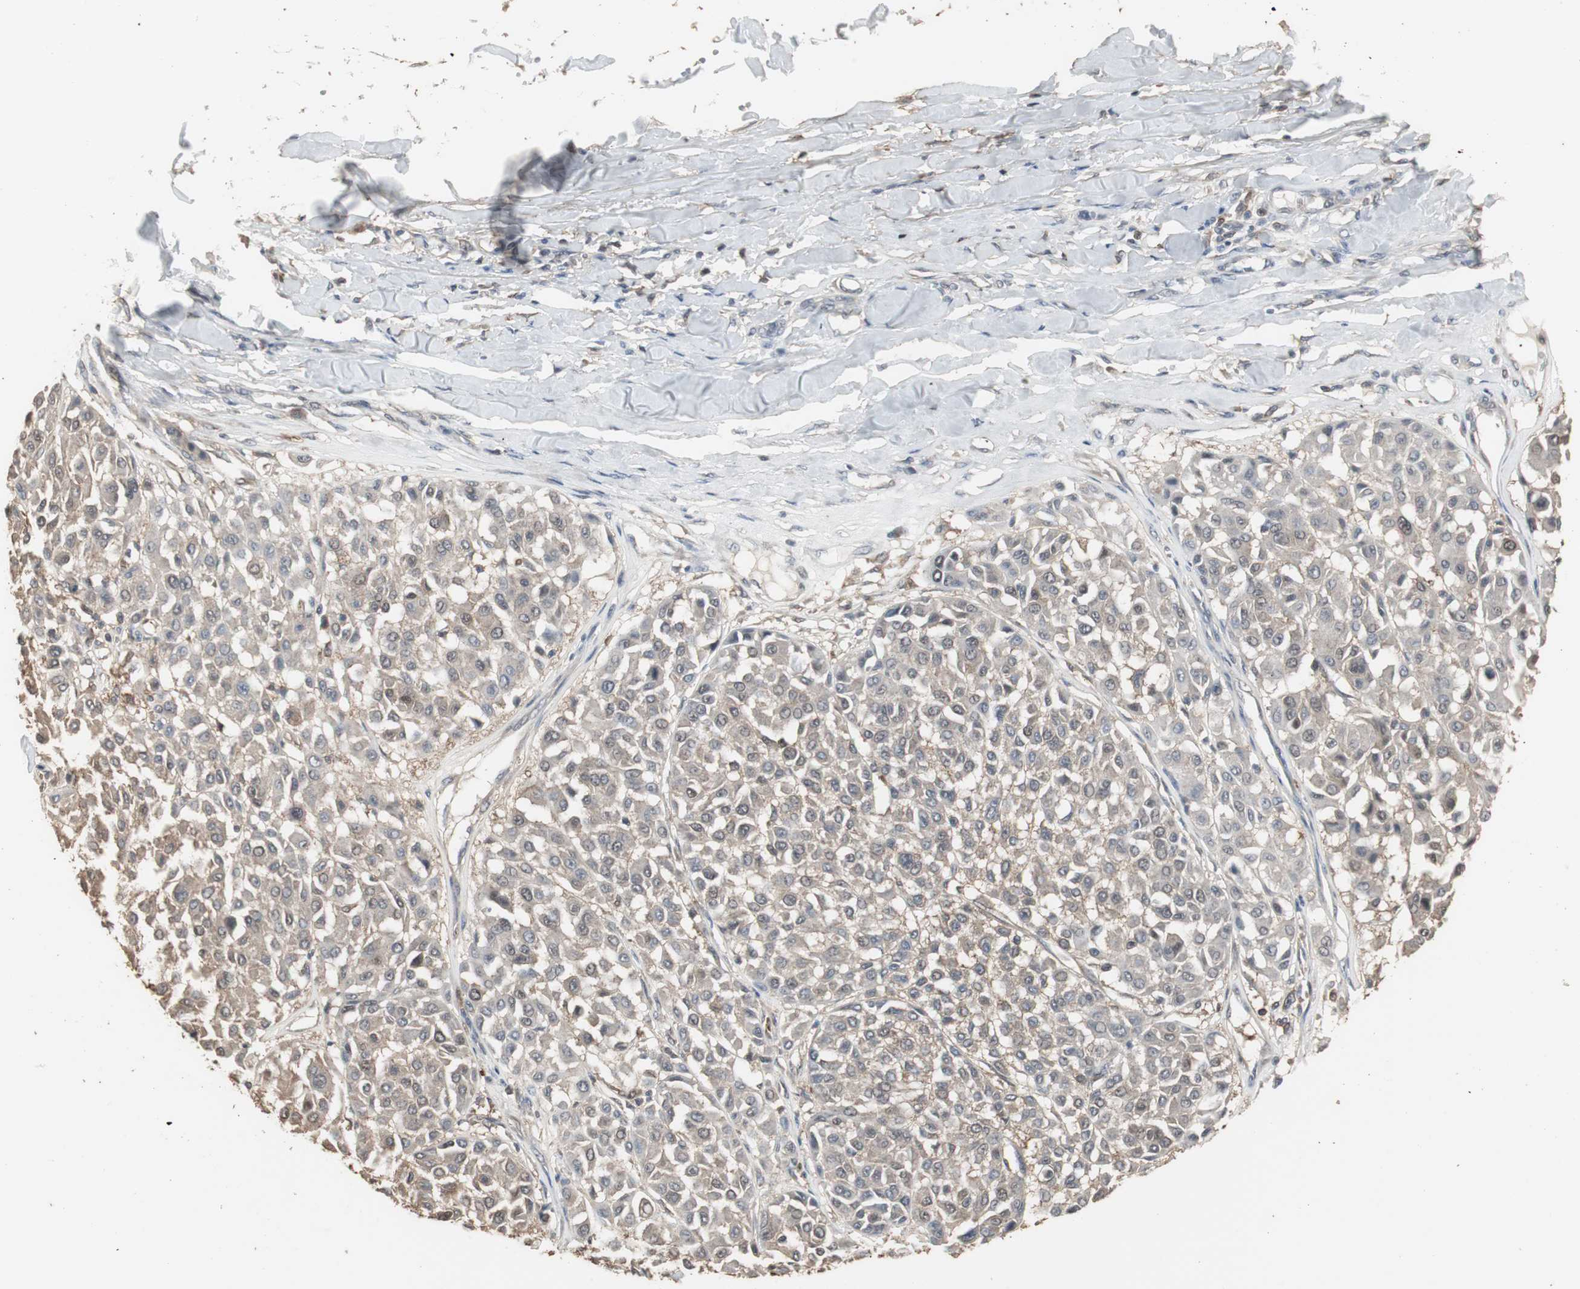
{"staining": {"intensity": "weak", "quantity": "<25%", "location": "cytoplasmic/membranous"}, "tissue": "melanoma", "cell_type": "Tumor cells", "image_type": "cancer", "snomed": [{"axis": "morphology", "description": "Malignant melanoma, Metastatic site"}, {"axis": "topography", "description": "Soft tissue"}], "caption": "There is no significant positivity in tumor cells of malignant melanoma (metastatic site).", "gene": "HPRT1", "patient": {"sex": "male", "age": 41}}